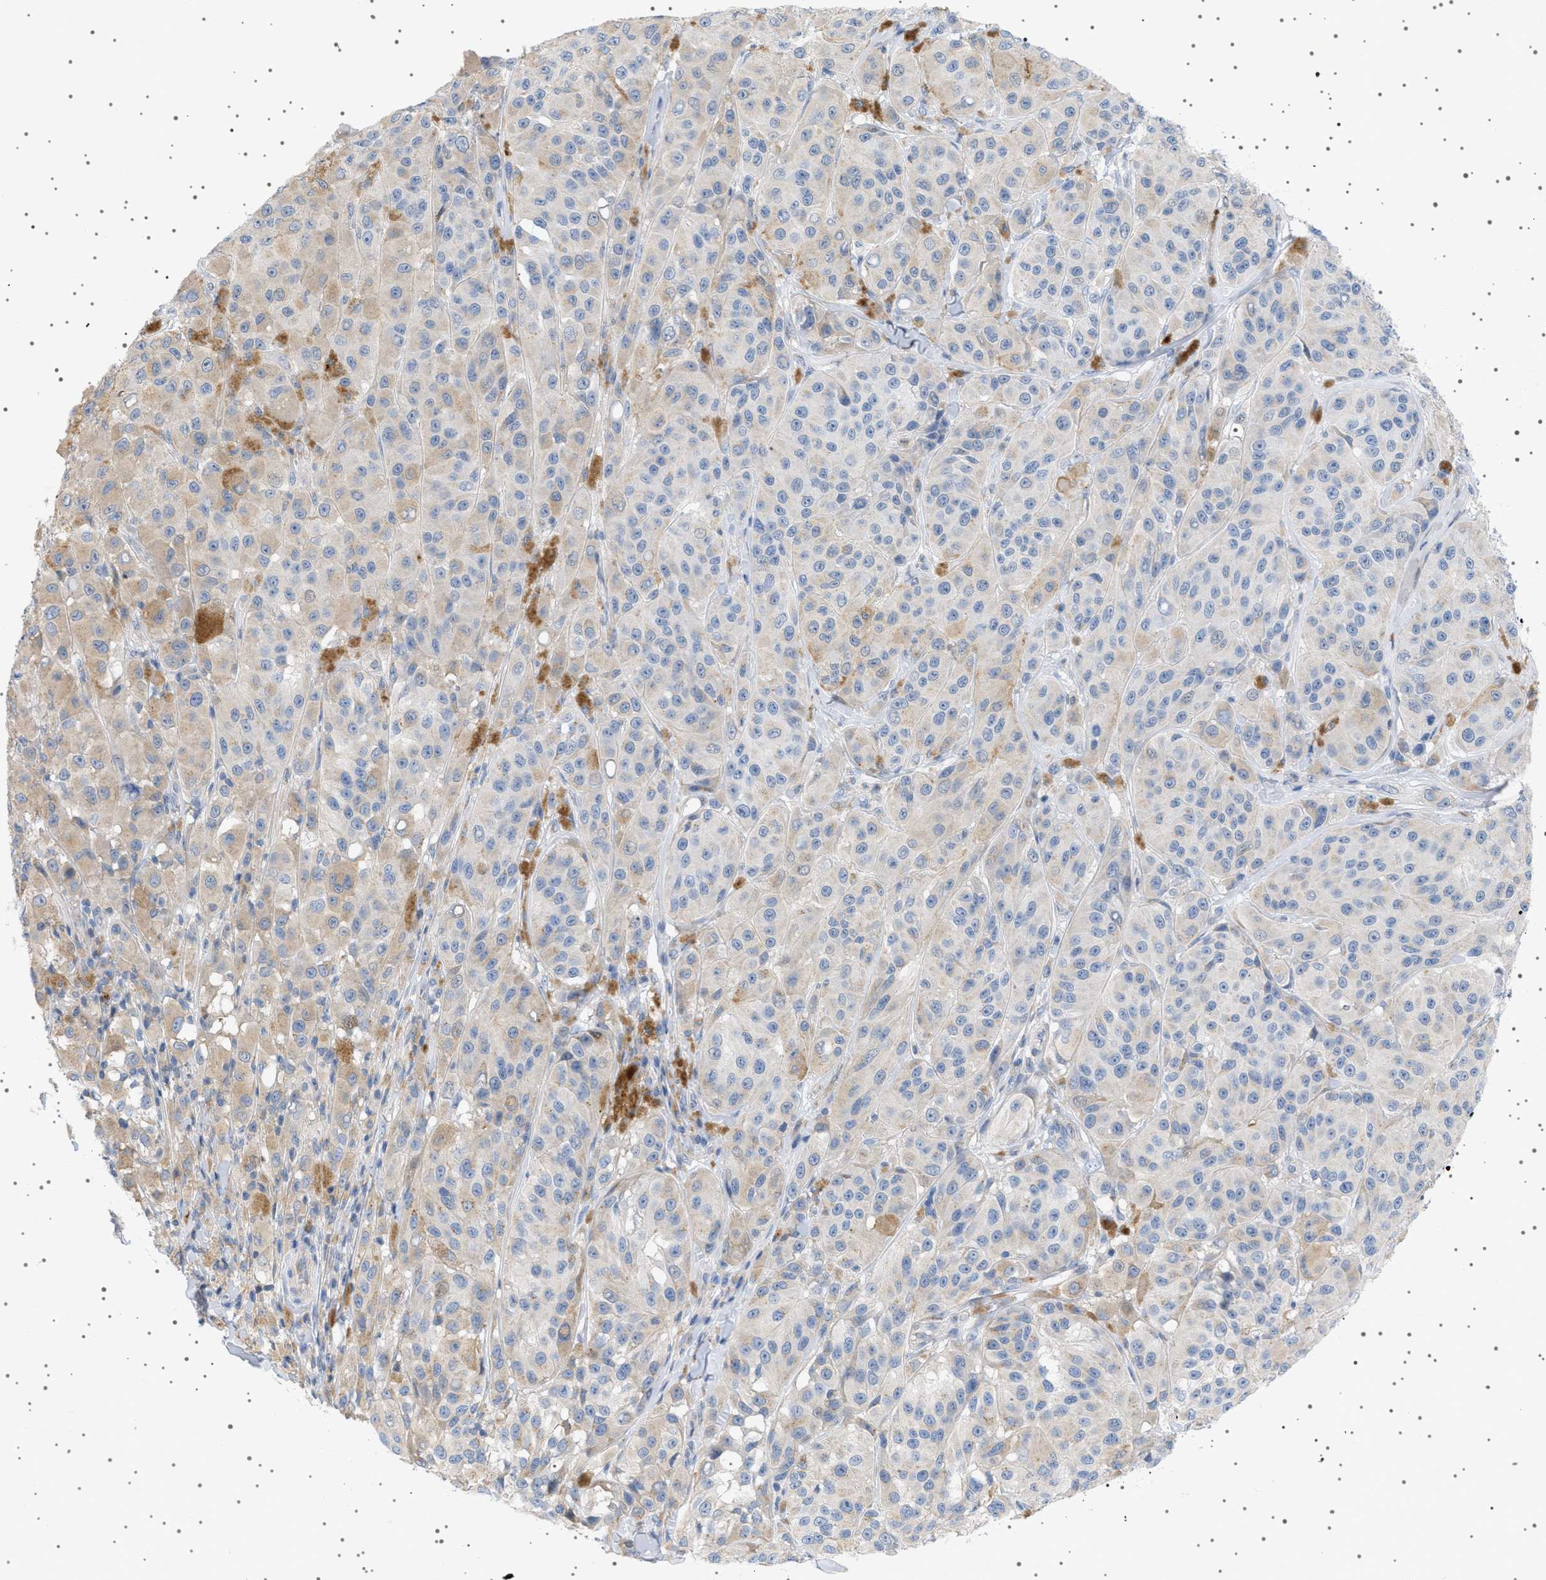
{"staining": {"intensity": "negative", "quantity": "none", "location": "none"}, "tissue": "melanoma", "cell_type": "Tumor cells", "image_type": "cancer", "snomed": [{"axis": "morphology", "description": "Malignant melanoma, NOS"}, {"axis": "topography", "description": "Skin"}], "caption": "IHC of human malignant melanoma demonstrates no positivity in tumor cells.", "gene": "ADCY10", "patient": {"sex": "male", "age": 84}}